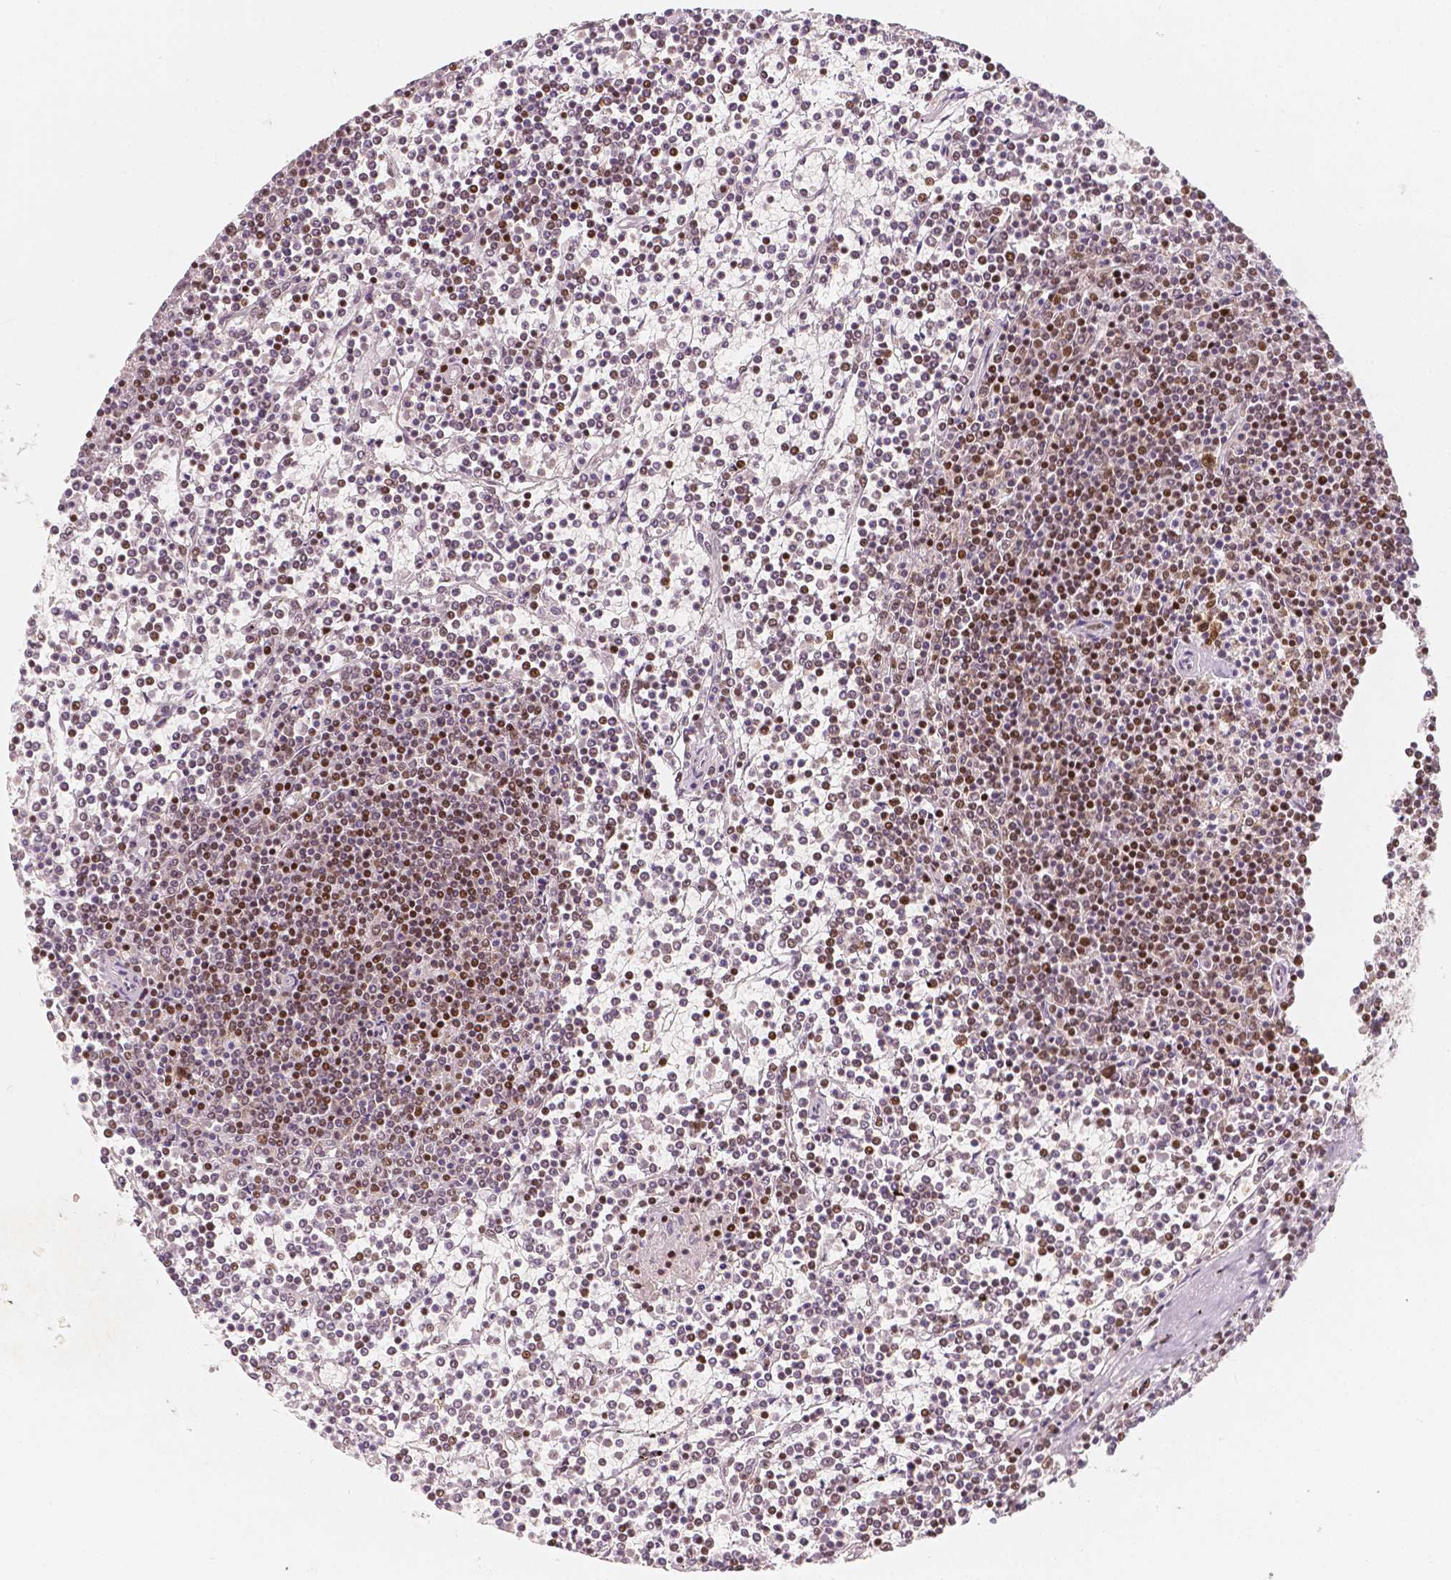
{"staining": {"intensity": "moderate", "quantity": "25%-75%", "location": "nuclear"}, "tissue": "lymphoma", "cell_type": "Tumor cells", "image_type": "cancer", "snomed": [{"axis": "morphology", "description": "Malignant lymphoma, non-Hodgkin's type, Low grade"}, {"axis": "topography", "description": "Spleen"}], "caption": "The histopathology image exhibits staining of low-grade malignant lymphoma, non-Hodgkin's type, revealing moderate nuclear protein staining (brown color) within tumor cells. The staining was performed using DAB (3,3'-diaminobenzidine) to visualize the protein expression in brown, while the nuclei were stained in blue with hematoxylin (Magnification: 20x).", "gene": "HDAC1", "patient": {"sex": "female", "age": 19}}